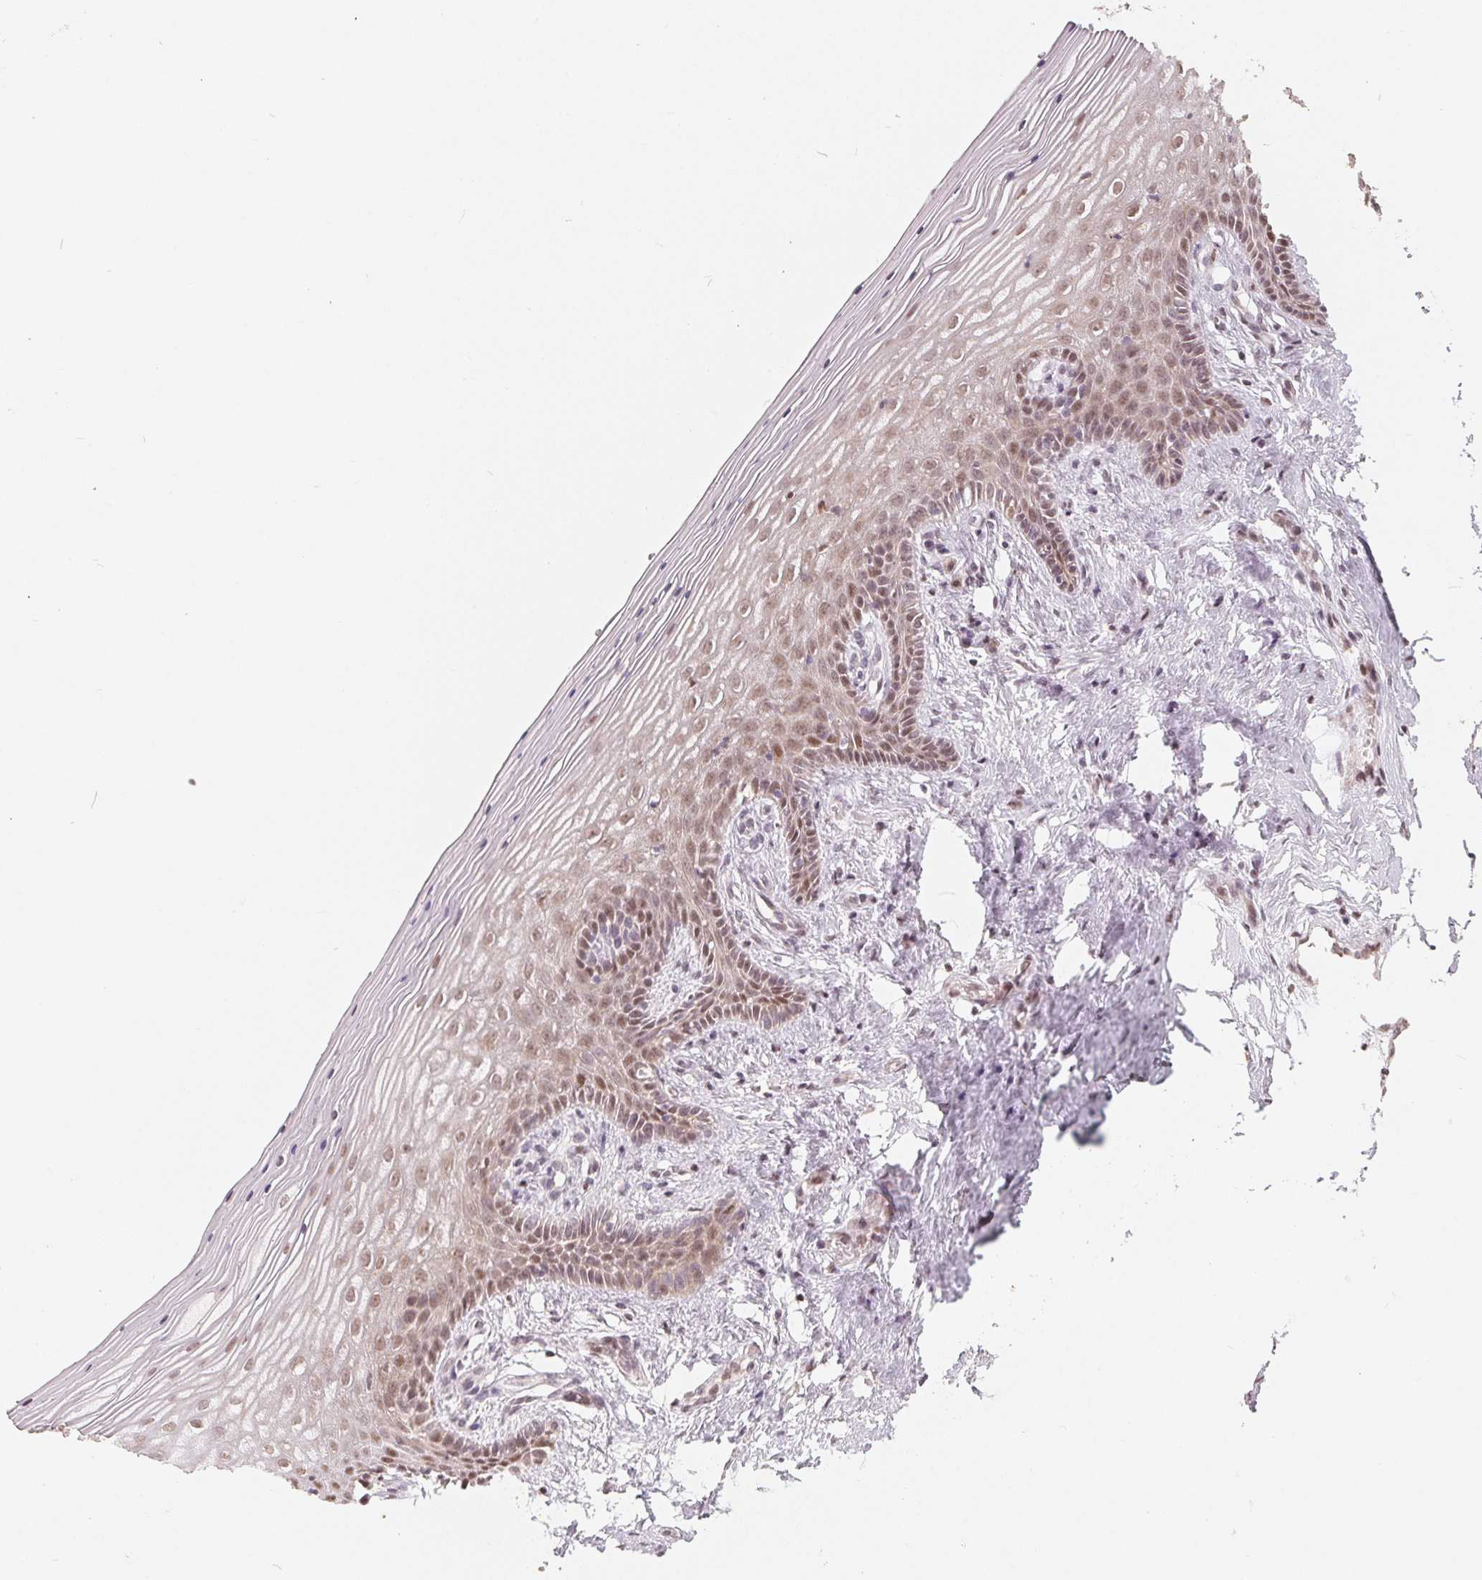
{"staining": {"intensity": "moderate", "quantity": "25%-75%", "location": "nuclear"}, "tissue": "vagina", "cell_type": "Squamous epithelial cells", "image_type": "normal", "snomed": [{"axis": "morphology", "description": "Normal tissue, NOS"}, {"axis": "topography", "description": "Vagina"}], "caption": "Vagina stained with DAB immunohistochemistry (IHC) displays medium levels of moderate nuclear positivity in about 25%-75% of squamous epithelial cells. (Brightfield microscopy of DAB IHC at high magnification).", "gene": "CCDC138", "patient": {"sex": "female", "age": 45}}